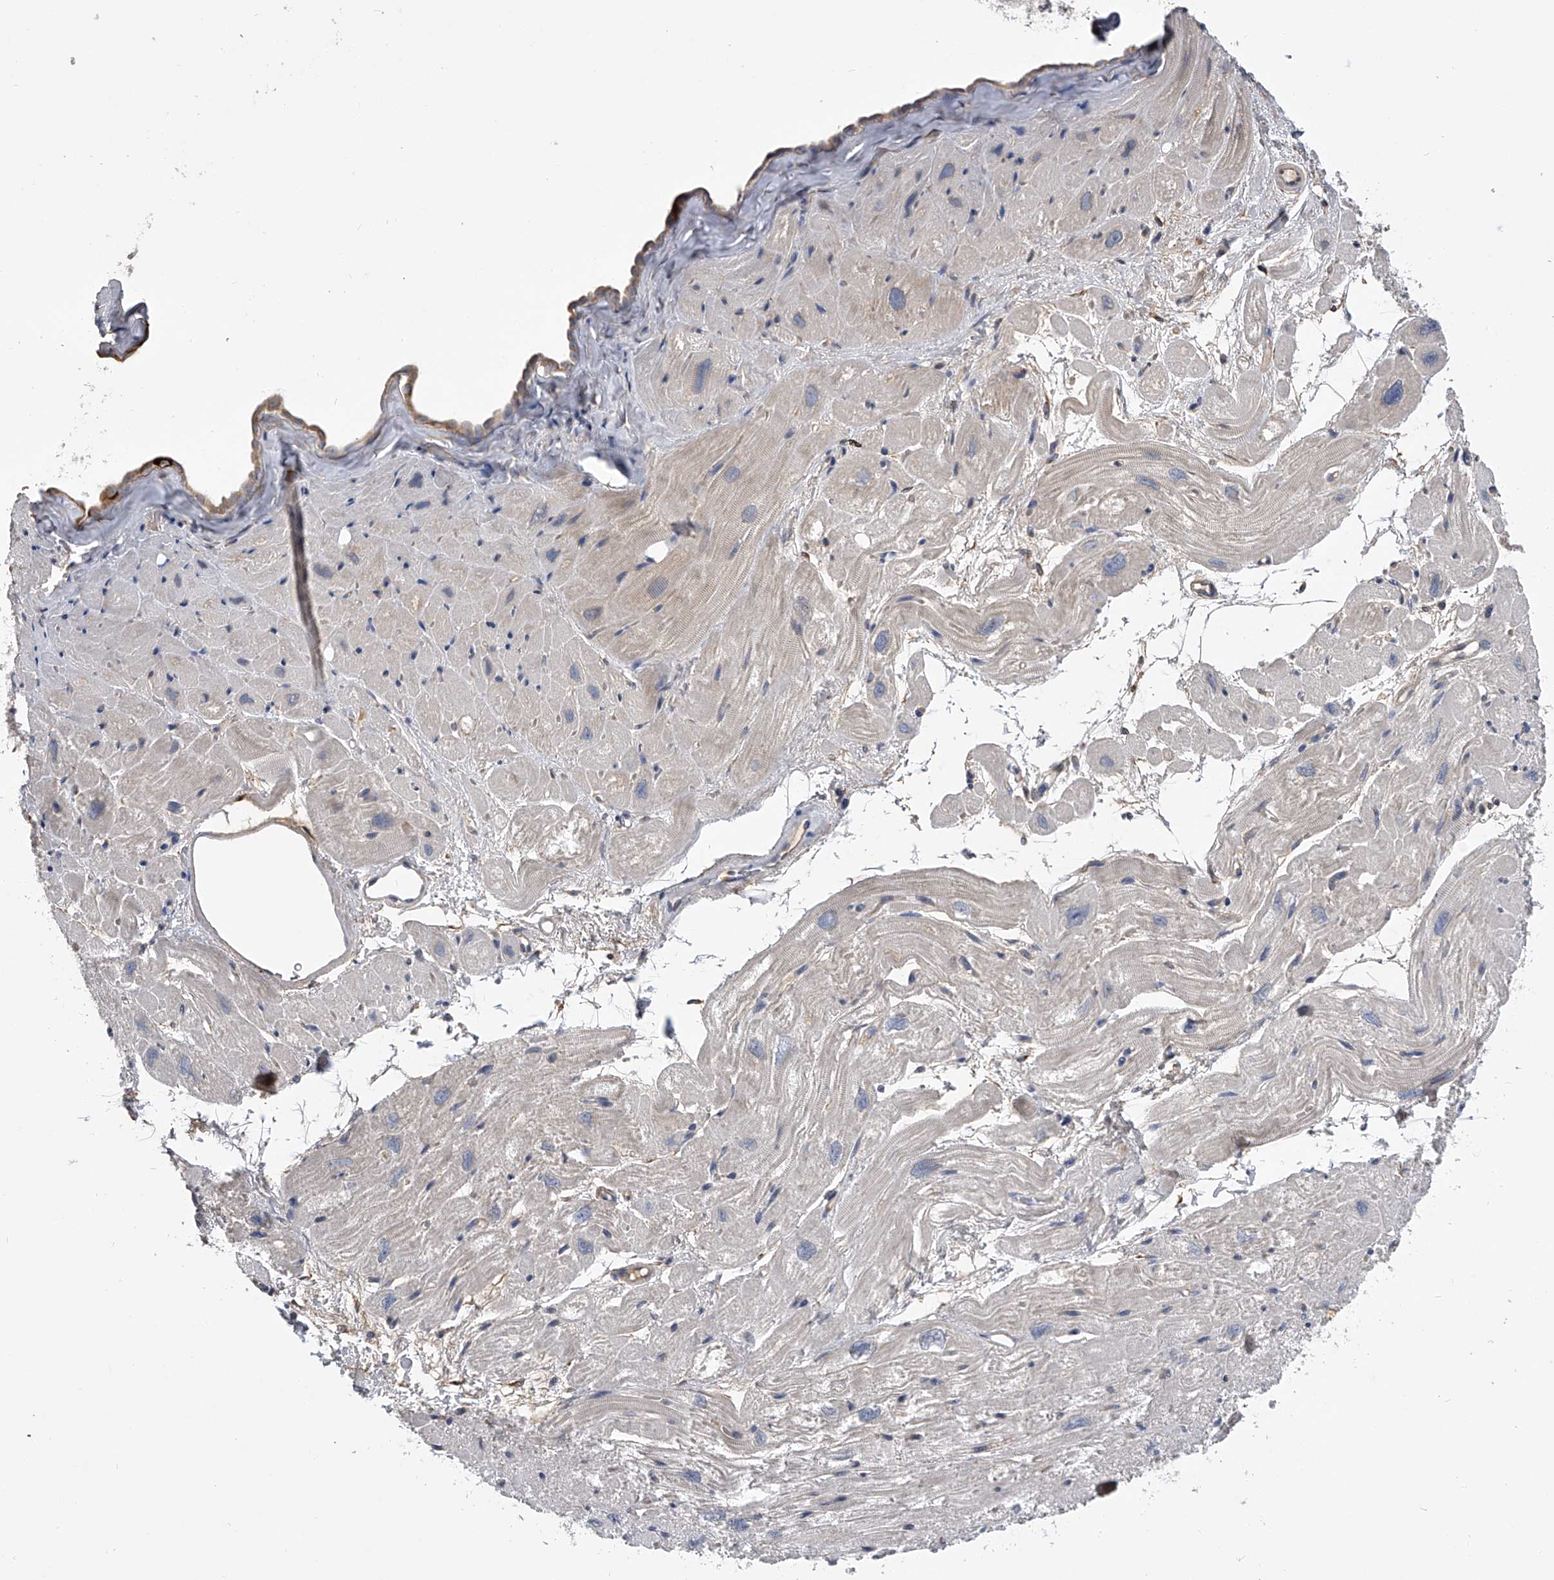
{"staining": {"intensity": "negative", "quantity": "none", "location": "none"}, "tissue": "heart muscle", "cell_type": "Cardiomyocytes", "image_type": "normal", "snomed": [{"axis": "morphology", "description": "Normal tissue, NOS"}, {"axis": "topography", "description": "Heart"}], "caption": "Protein analysis of normal heart muscle exhibits no significant positivity in cardiomyocytes. (DAB IHC, high magnification).", "gene": "MDN1", "patient": {"sex": "male", "age": 50}}